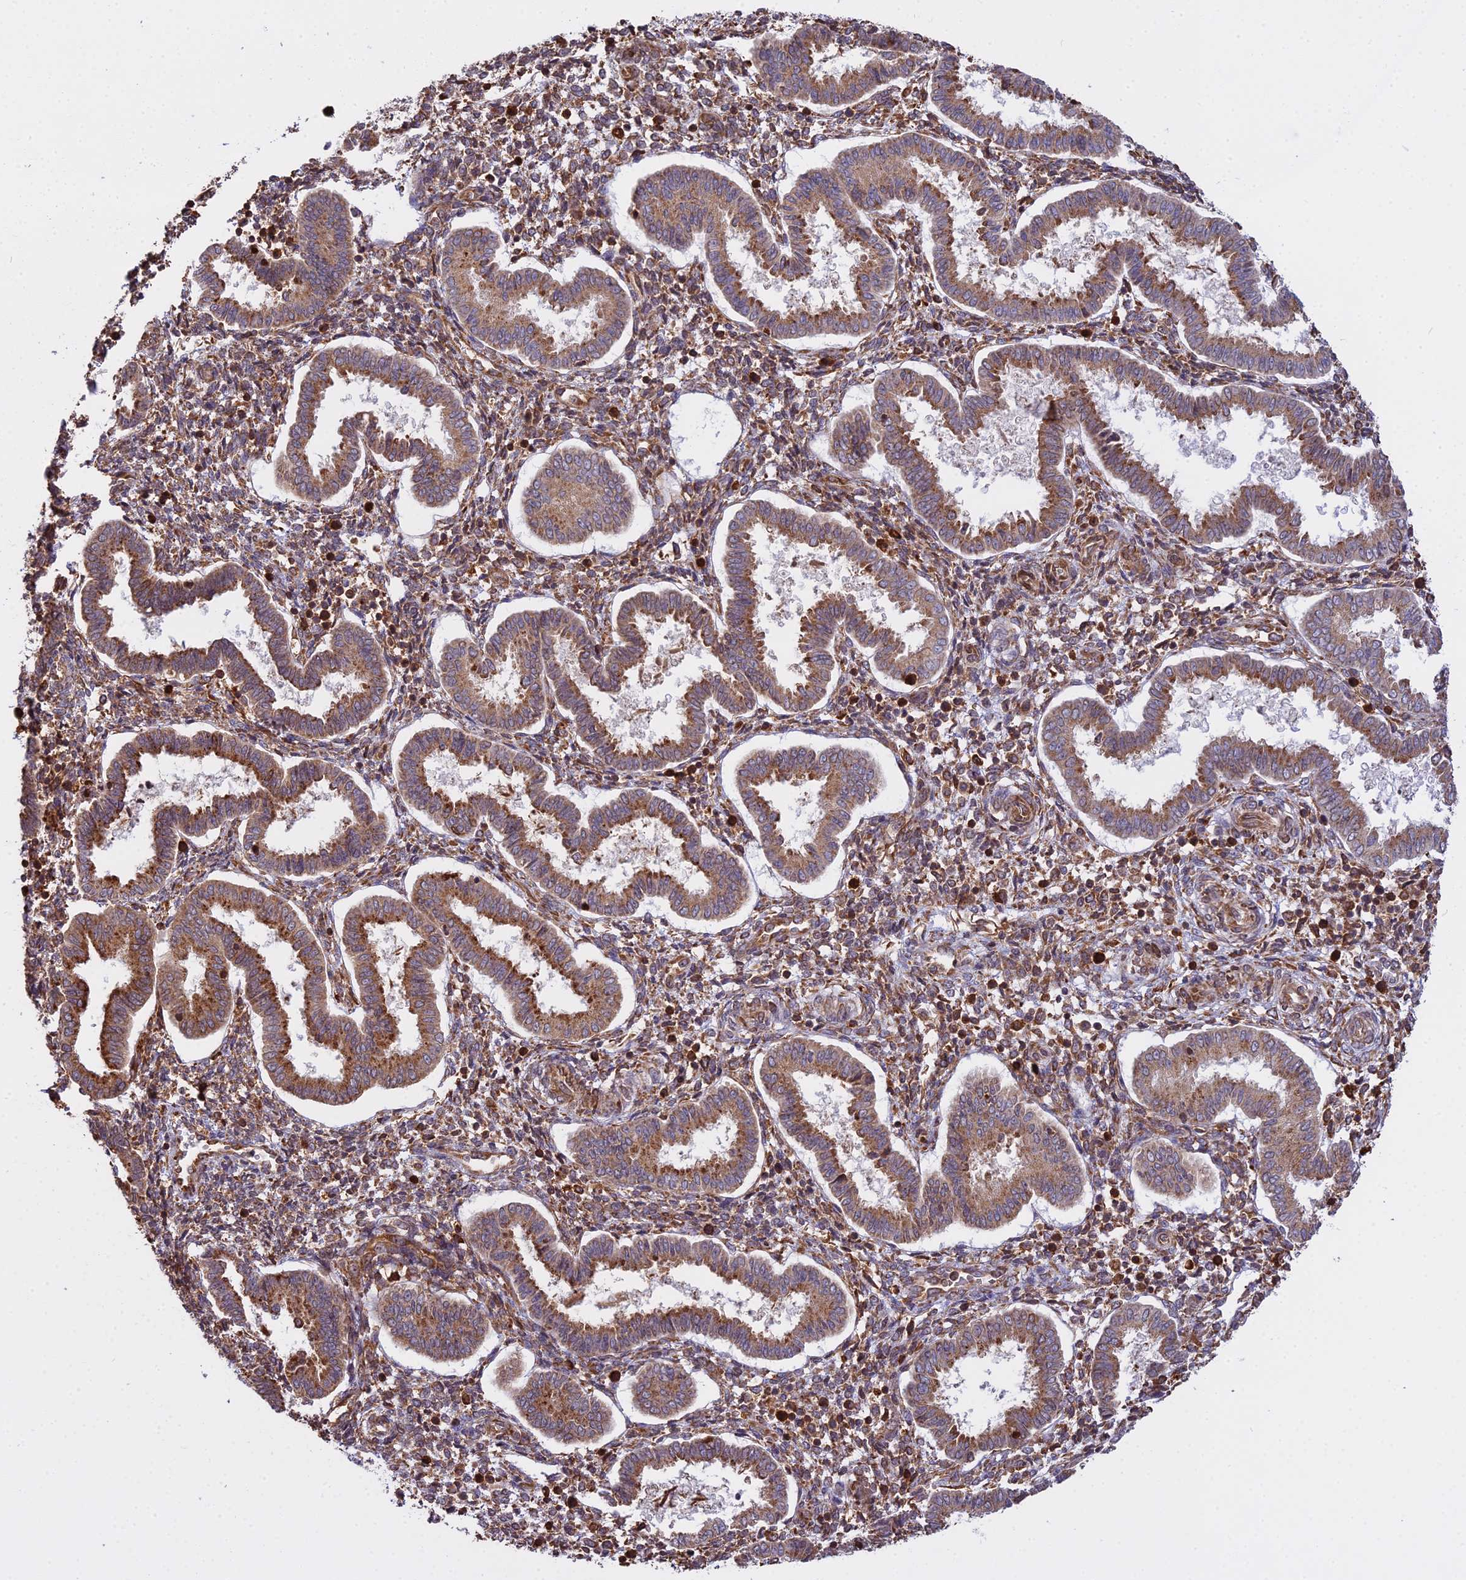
{"staining": {"intensity": "moderate", "quantity": ">75%", "location": "cytoplasmic/membranous"}, "tissue": "endometrium", "cell_type": "Cells in endometrial stroma", "image_type": "normal", "snomed": [{"axis": "morphology", "description": "Normal tissue, NOS"}, {"axis": "topography", "description": "Endometrium"}], "caption": "Protein staining of benign endometrium exhibits moderate cytoplasmic/membranous staining in about >75% of cells in endometrial stroma.", "gene": "RPL26", "patient": {"sex": "female", "age": 24}}